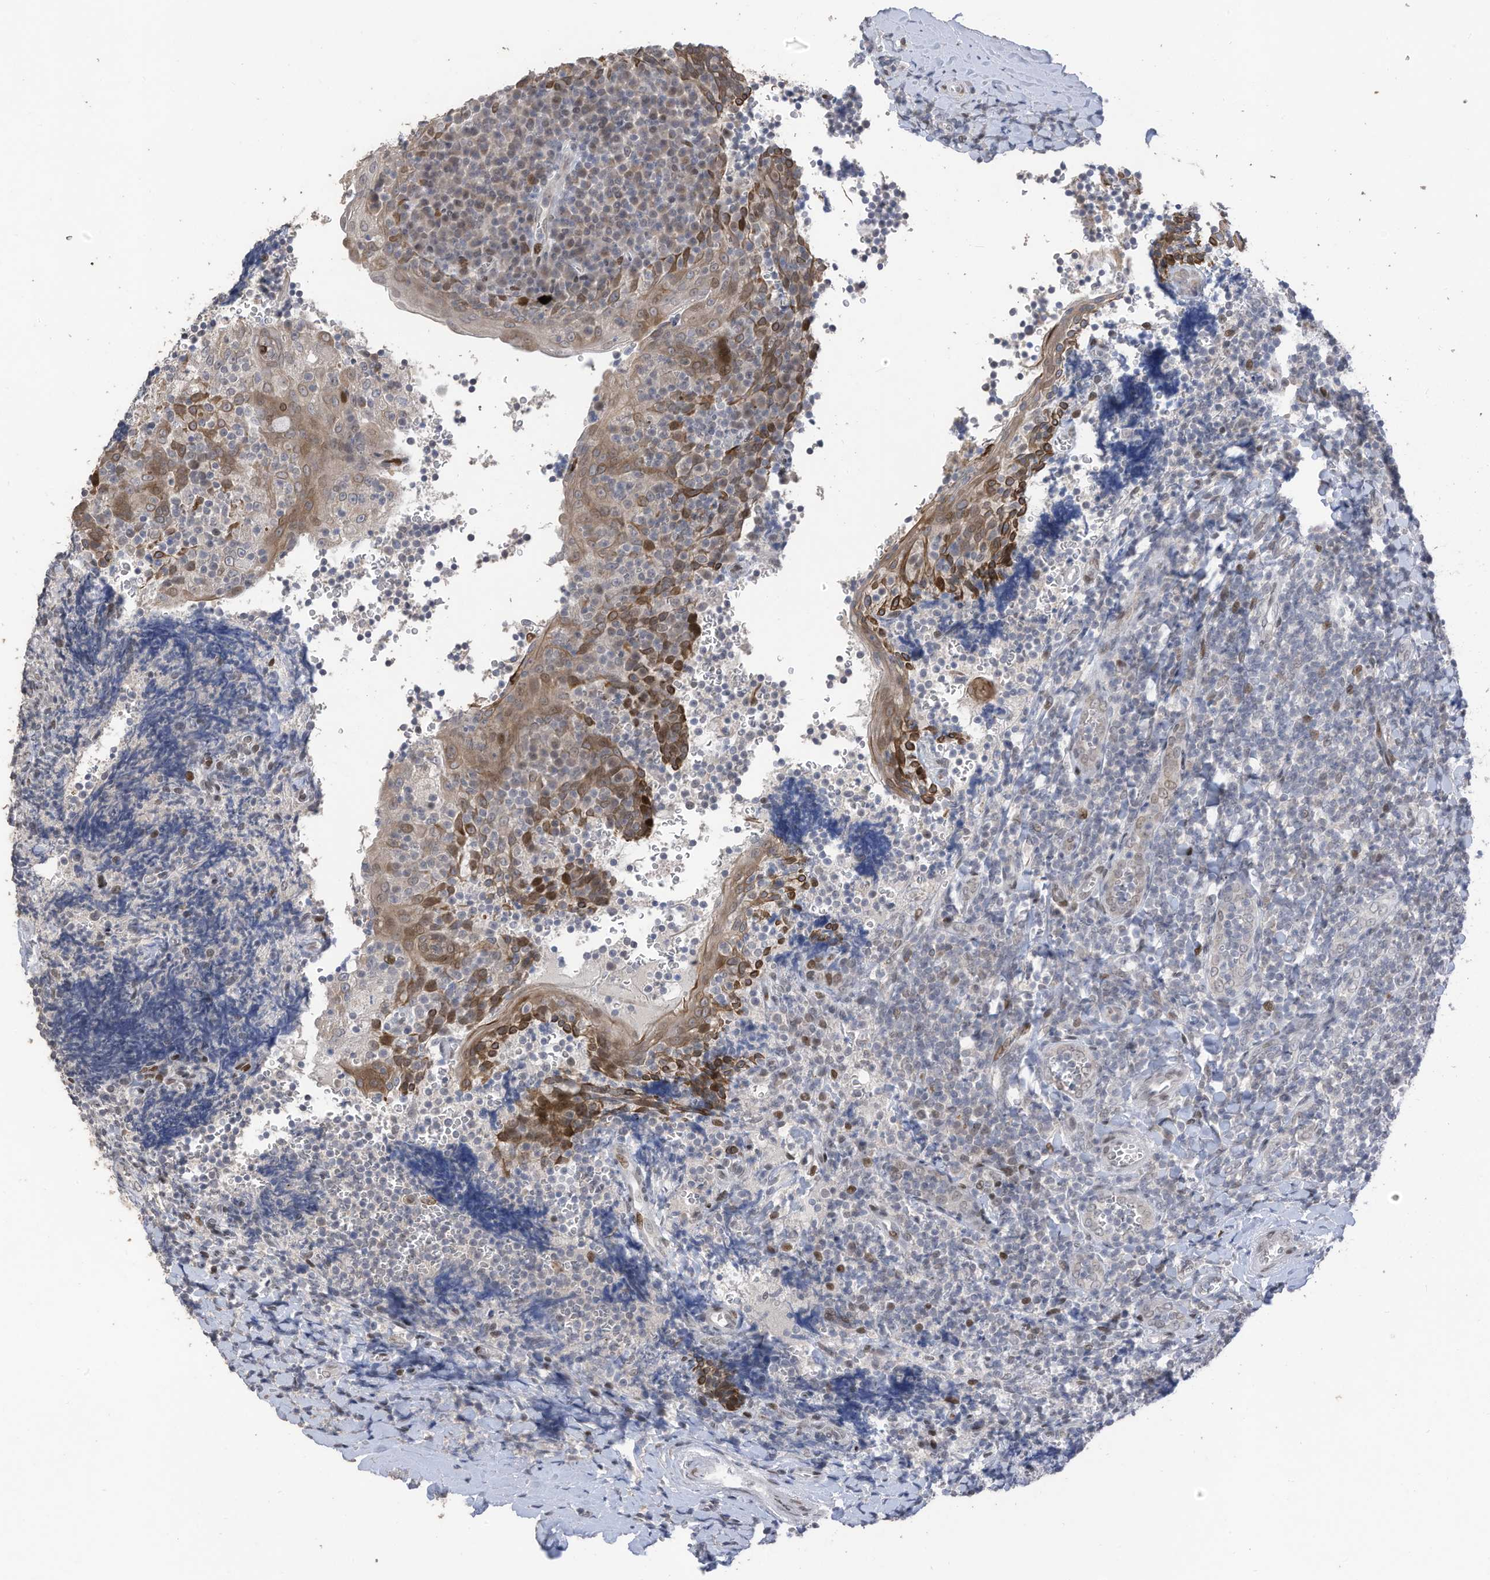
{"staining": {"intensity": "negative", "quantity": "none", "location": "none"}, "tissue": "tonsil", "cell_type": "Germinal center cells", "image_type": "normal", "snomed": [{"axis": "morphology", "description": "Normal tissue, NOS"}, {"axis": "topography", "description": "Tonsil"}], "caption": "IHC photomicrograph of benign human tonsil stained for a protein (brown), which reveals no expression in germinal center cells. (DAB (3,3'-diaminobenzidine) immunohistochemistry, high magnification).", "gene": "RABL3", "patient": {"sex": "male", "age": 27}}